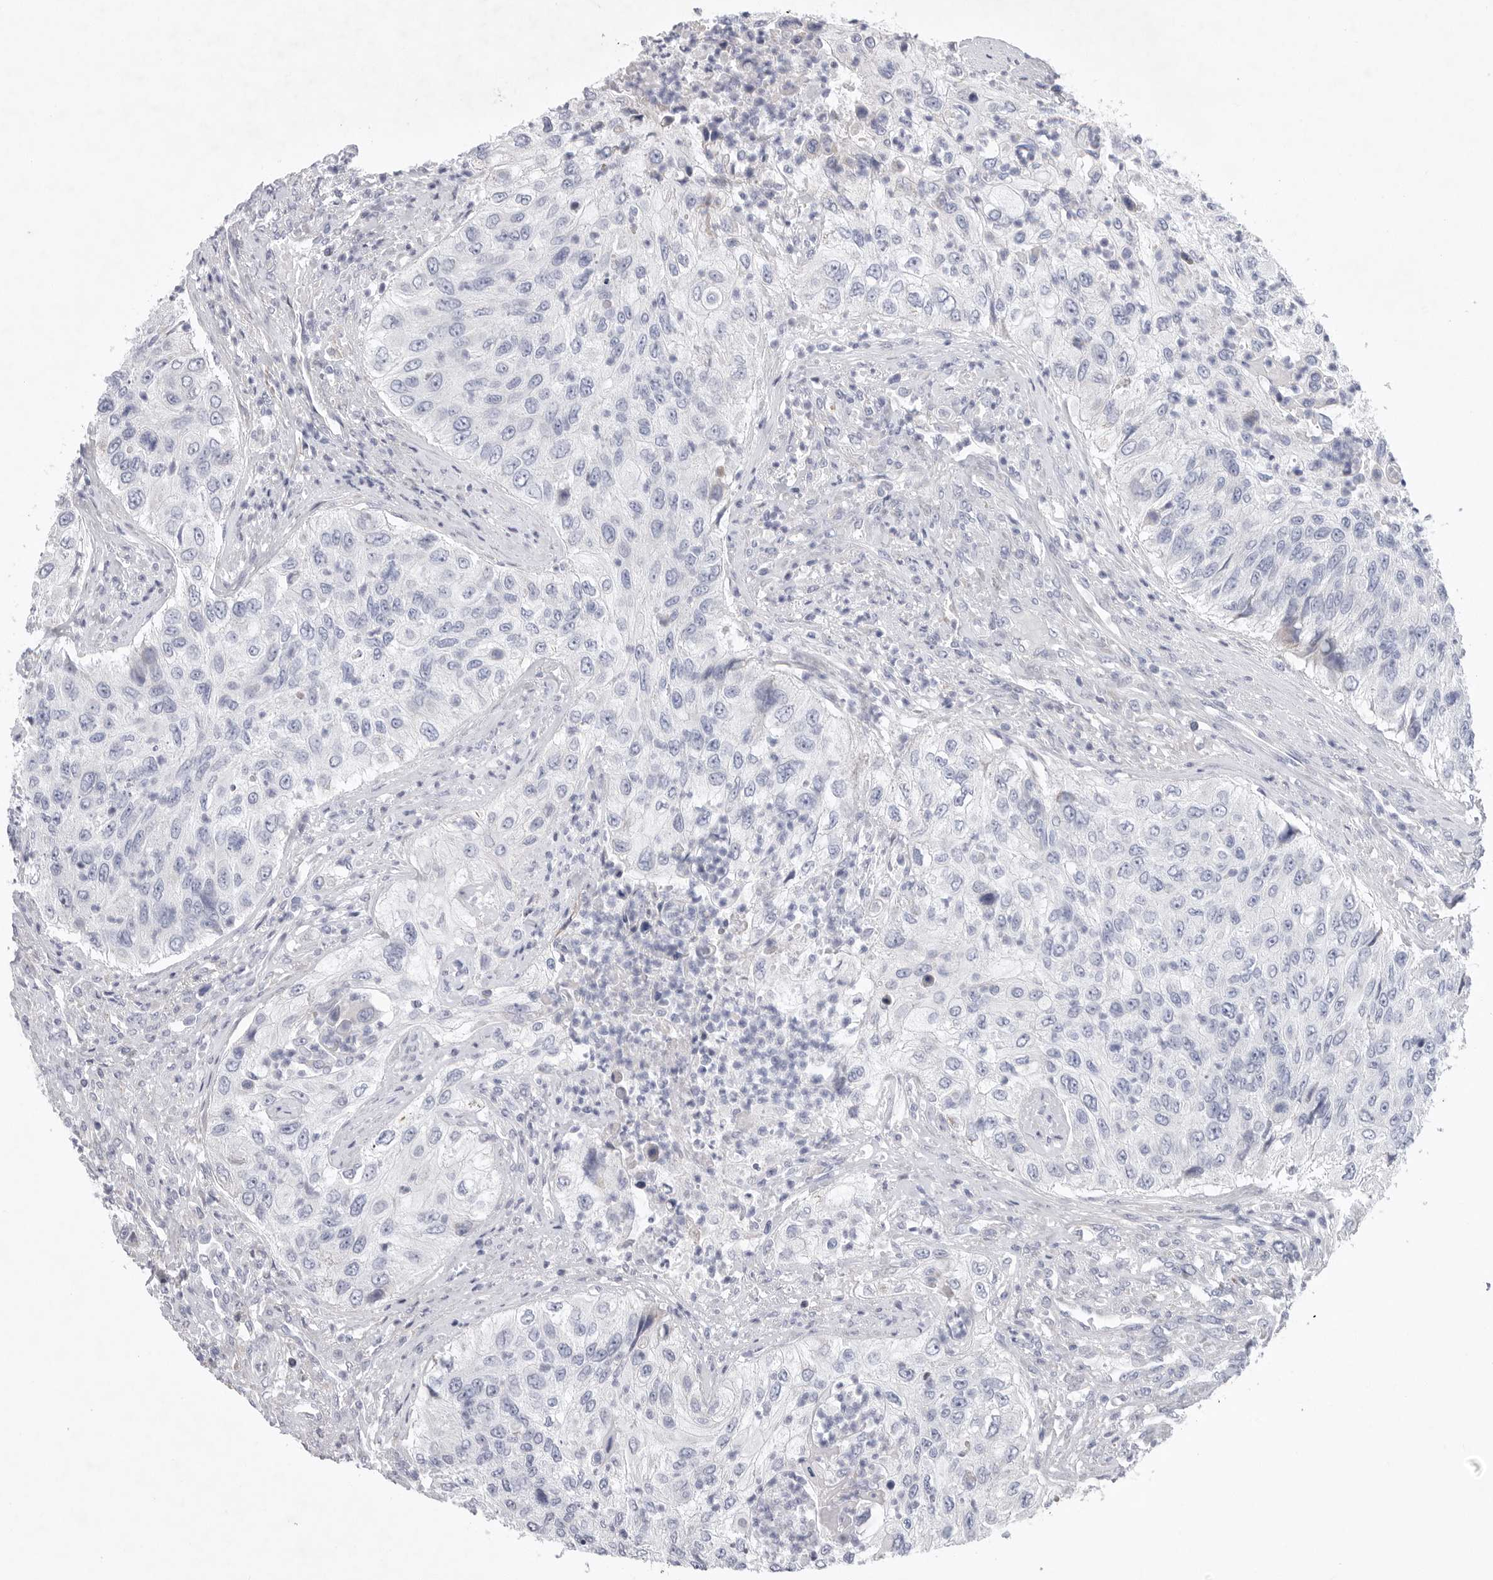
{"staining": {"intensity": "negative", "quantity": "none", "location": "none"}, "tissue": "urothelial cancer", "cell_type": "Tumor cells", "image_type": "cancer", "snomed": [{"axis": "morphology", "description": "Urothelial carcinoma, High grade"}, {"axis": "topography", "description": "Urinary bladder"}], "caption": "This is an immunohistochemistry (IHC) histopathology image of urothelial cancer. There is no positivity in tumor cells.", "gene": "CAMK2B", "patient": {"sex": "female", "age": 60}}